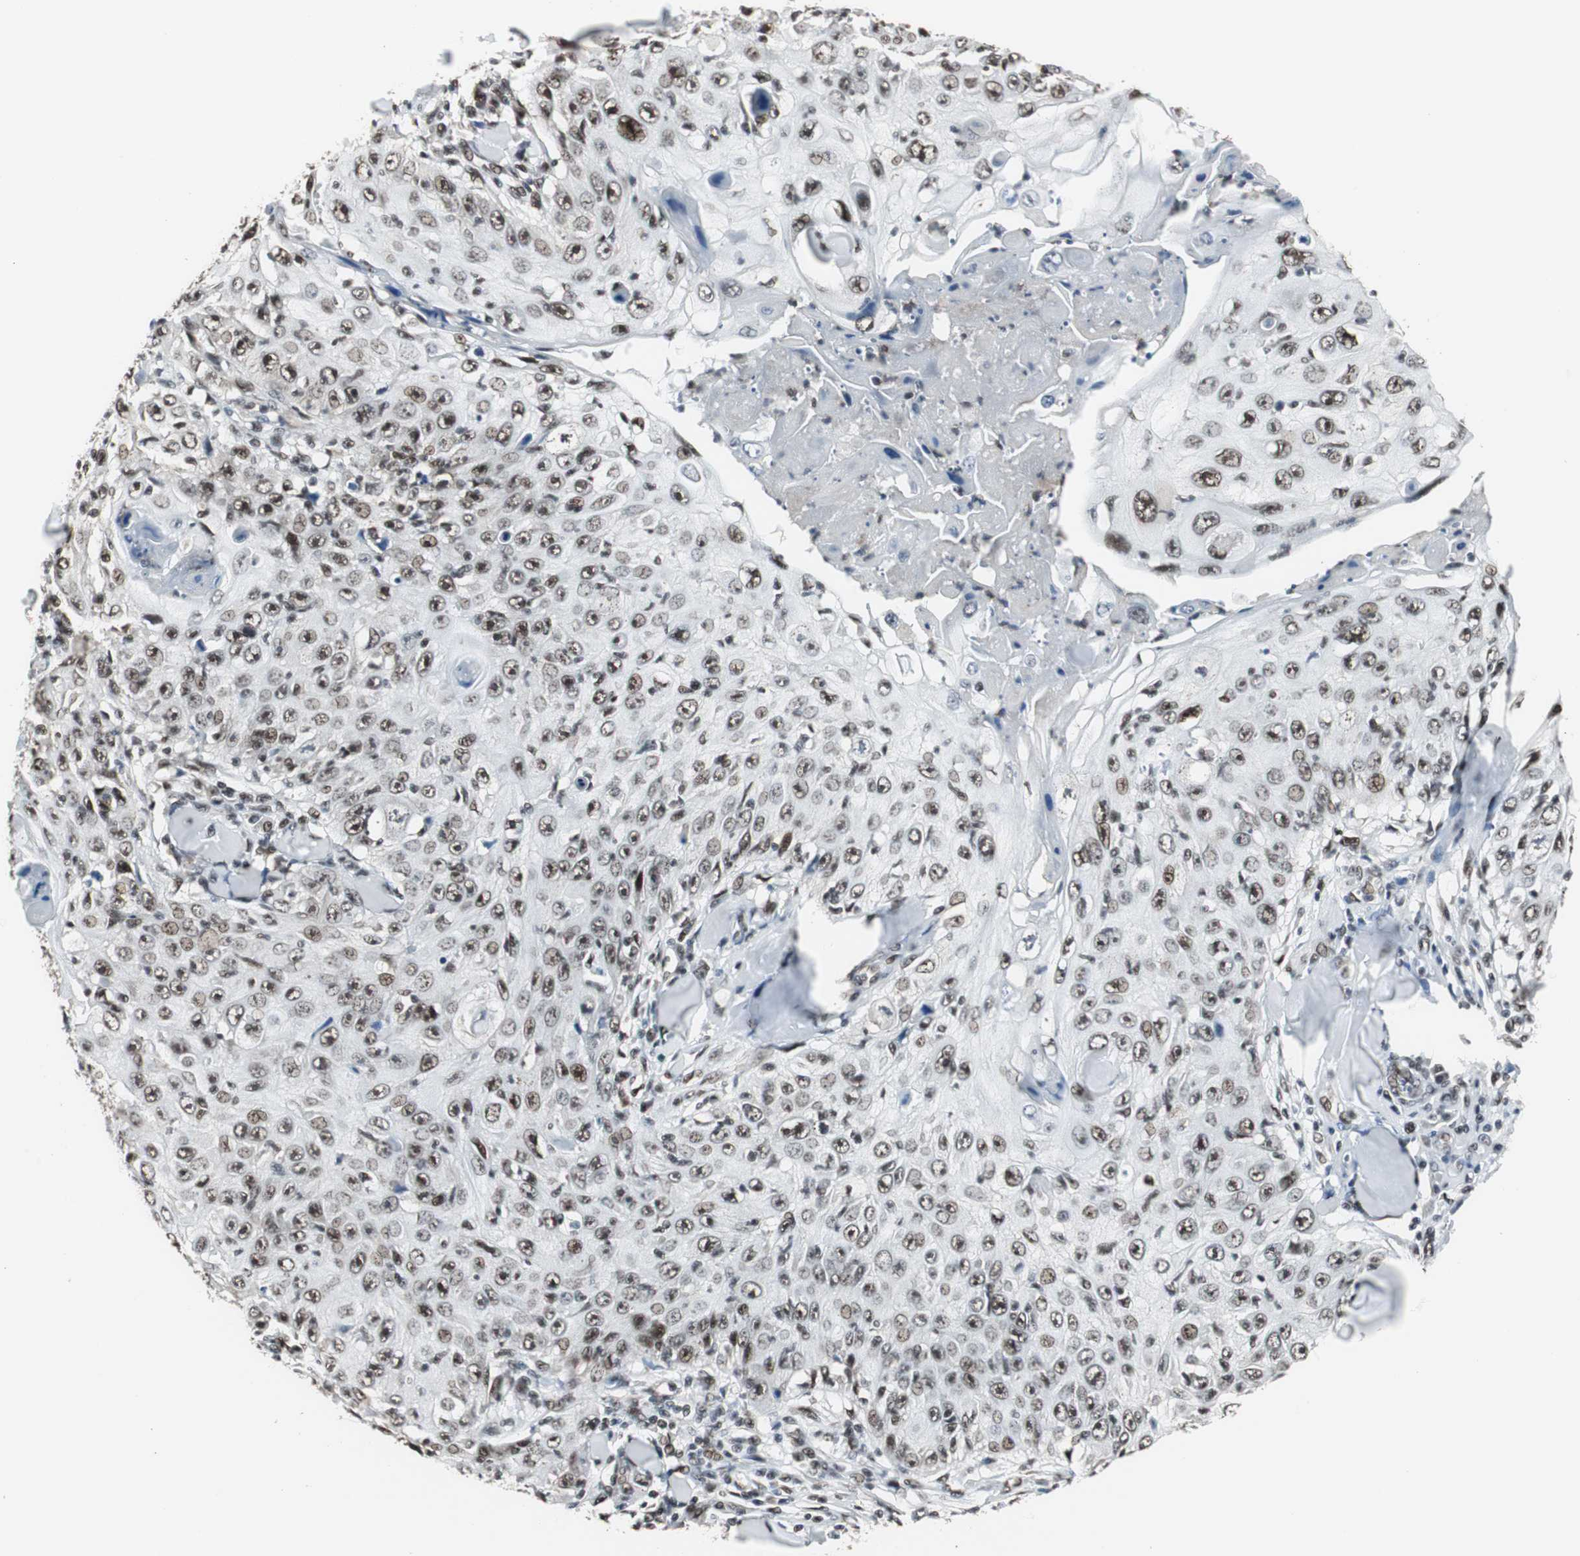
{"staining": {"intensity": "strong", "quantity": ">75%", "location": "nuclear"}, "tissue": "skin cancer", "cell_type": "Tumor cells", "image_type": "cancer", "snomed": [{"axis": "morphology", "description": "Squamous cell carcinoma, NOS"}, {"axis": "topography", "description": "Skin"}], "caption": "Human skin cancer stained with a protein marker exhibits strong staining in tumor cells.", "gene": "CDK9", "patient": {"sex": "male", "age": 86}}